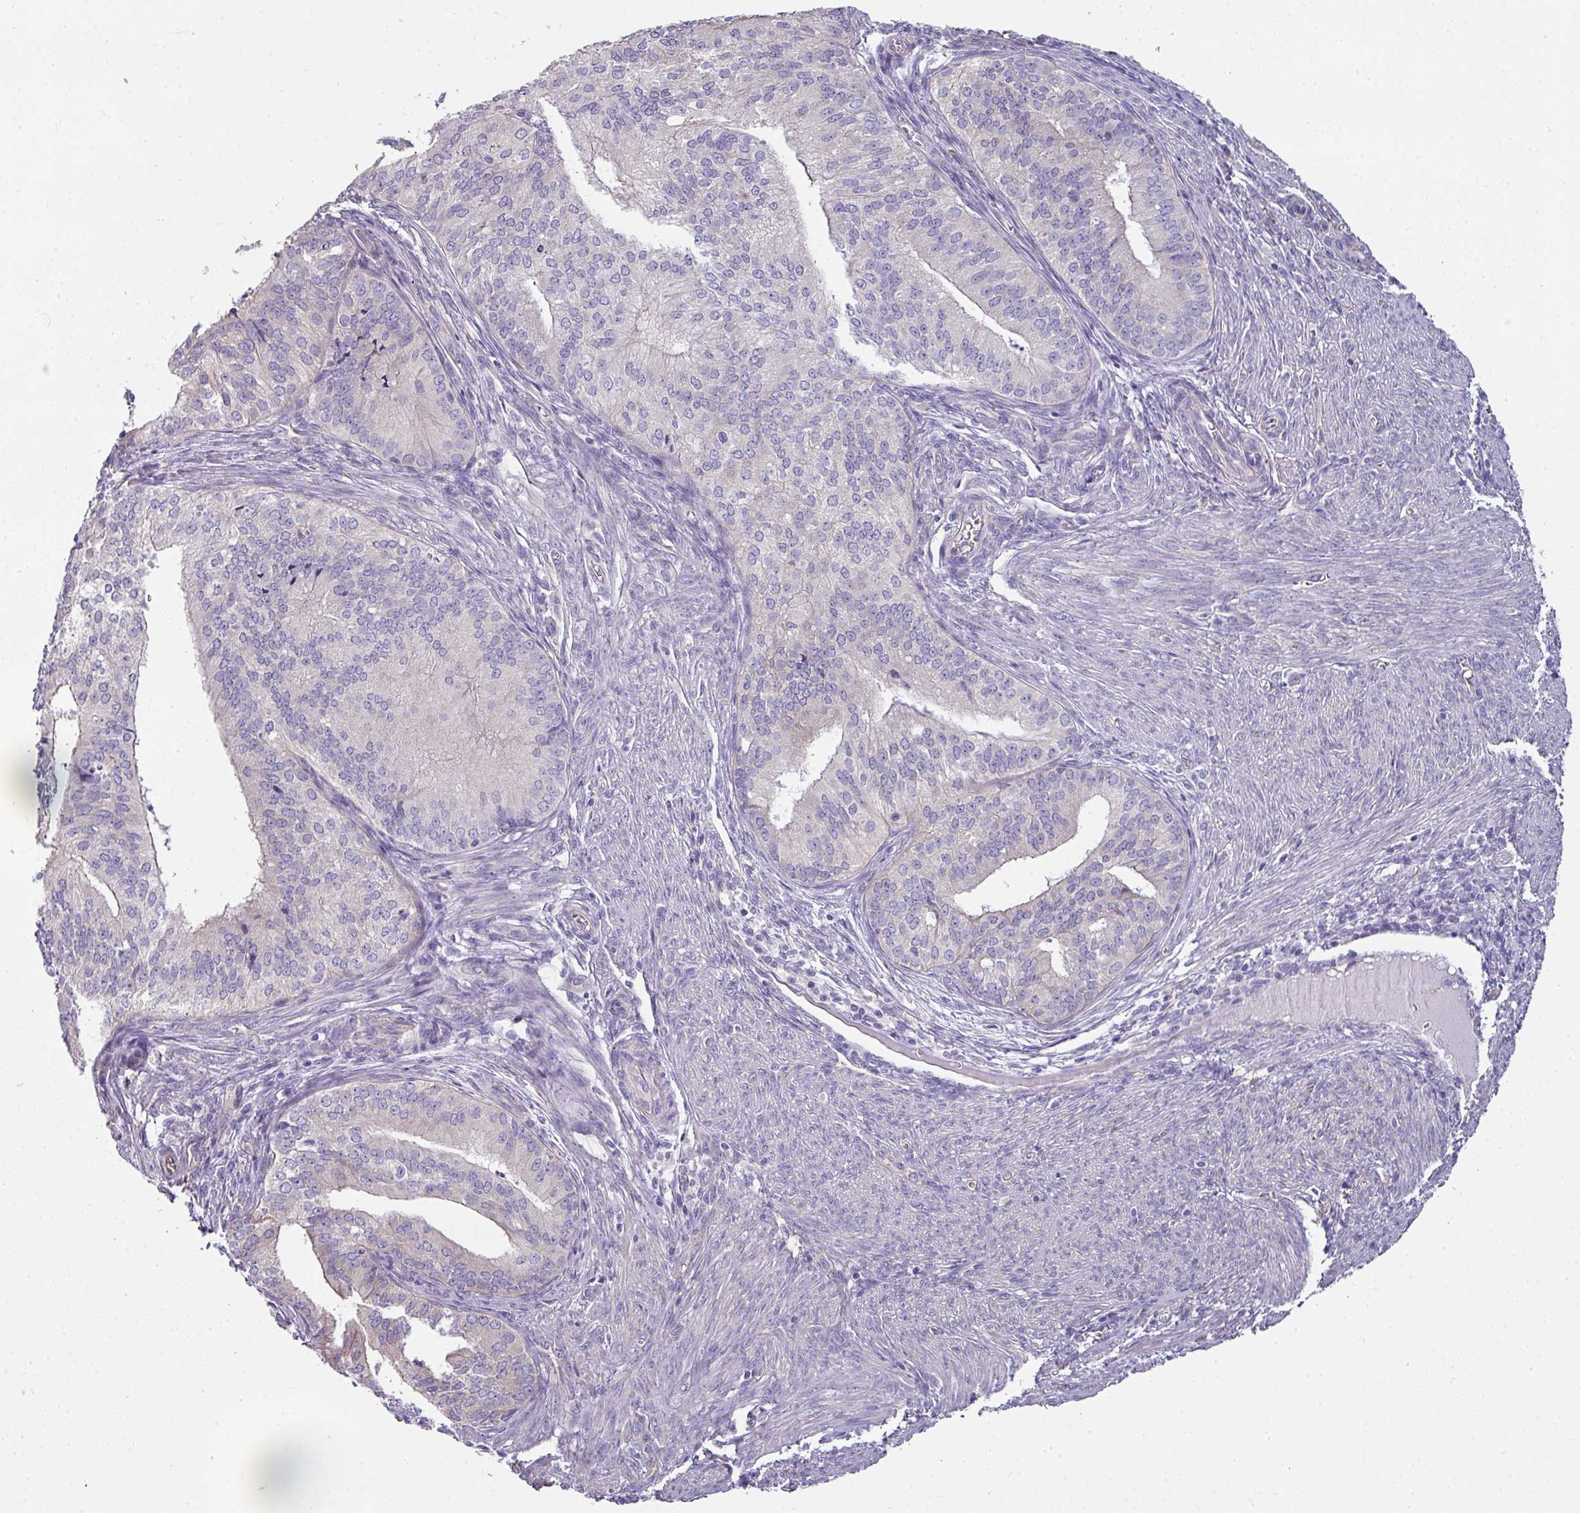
{"staining": {"intensity": "negative", "quantity": "none", "location": "none"}, "tissue": "endometrial cancer", "cell_type": "Tumor cells", "image_type": "cancer", "snomed": [{"axis": "morphology", "description": "Adenocarcinoma, NOS"}, {"axis": "topography", "description": "Endometrium"}], "caption": "The histopathology image demonstrates no significant staining in tumor cells of endometrial cancer.", "gene": "PALS2", "patient": {"sex": "female", "age": 50}}